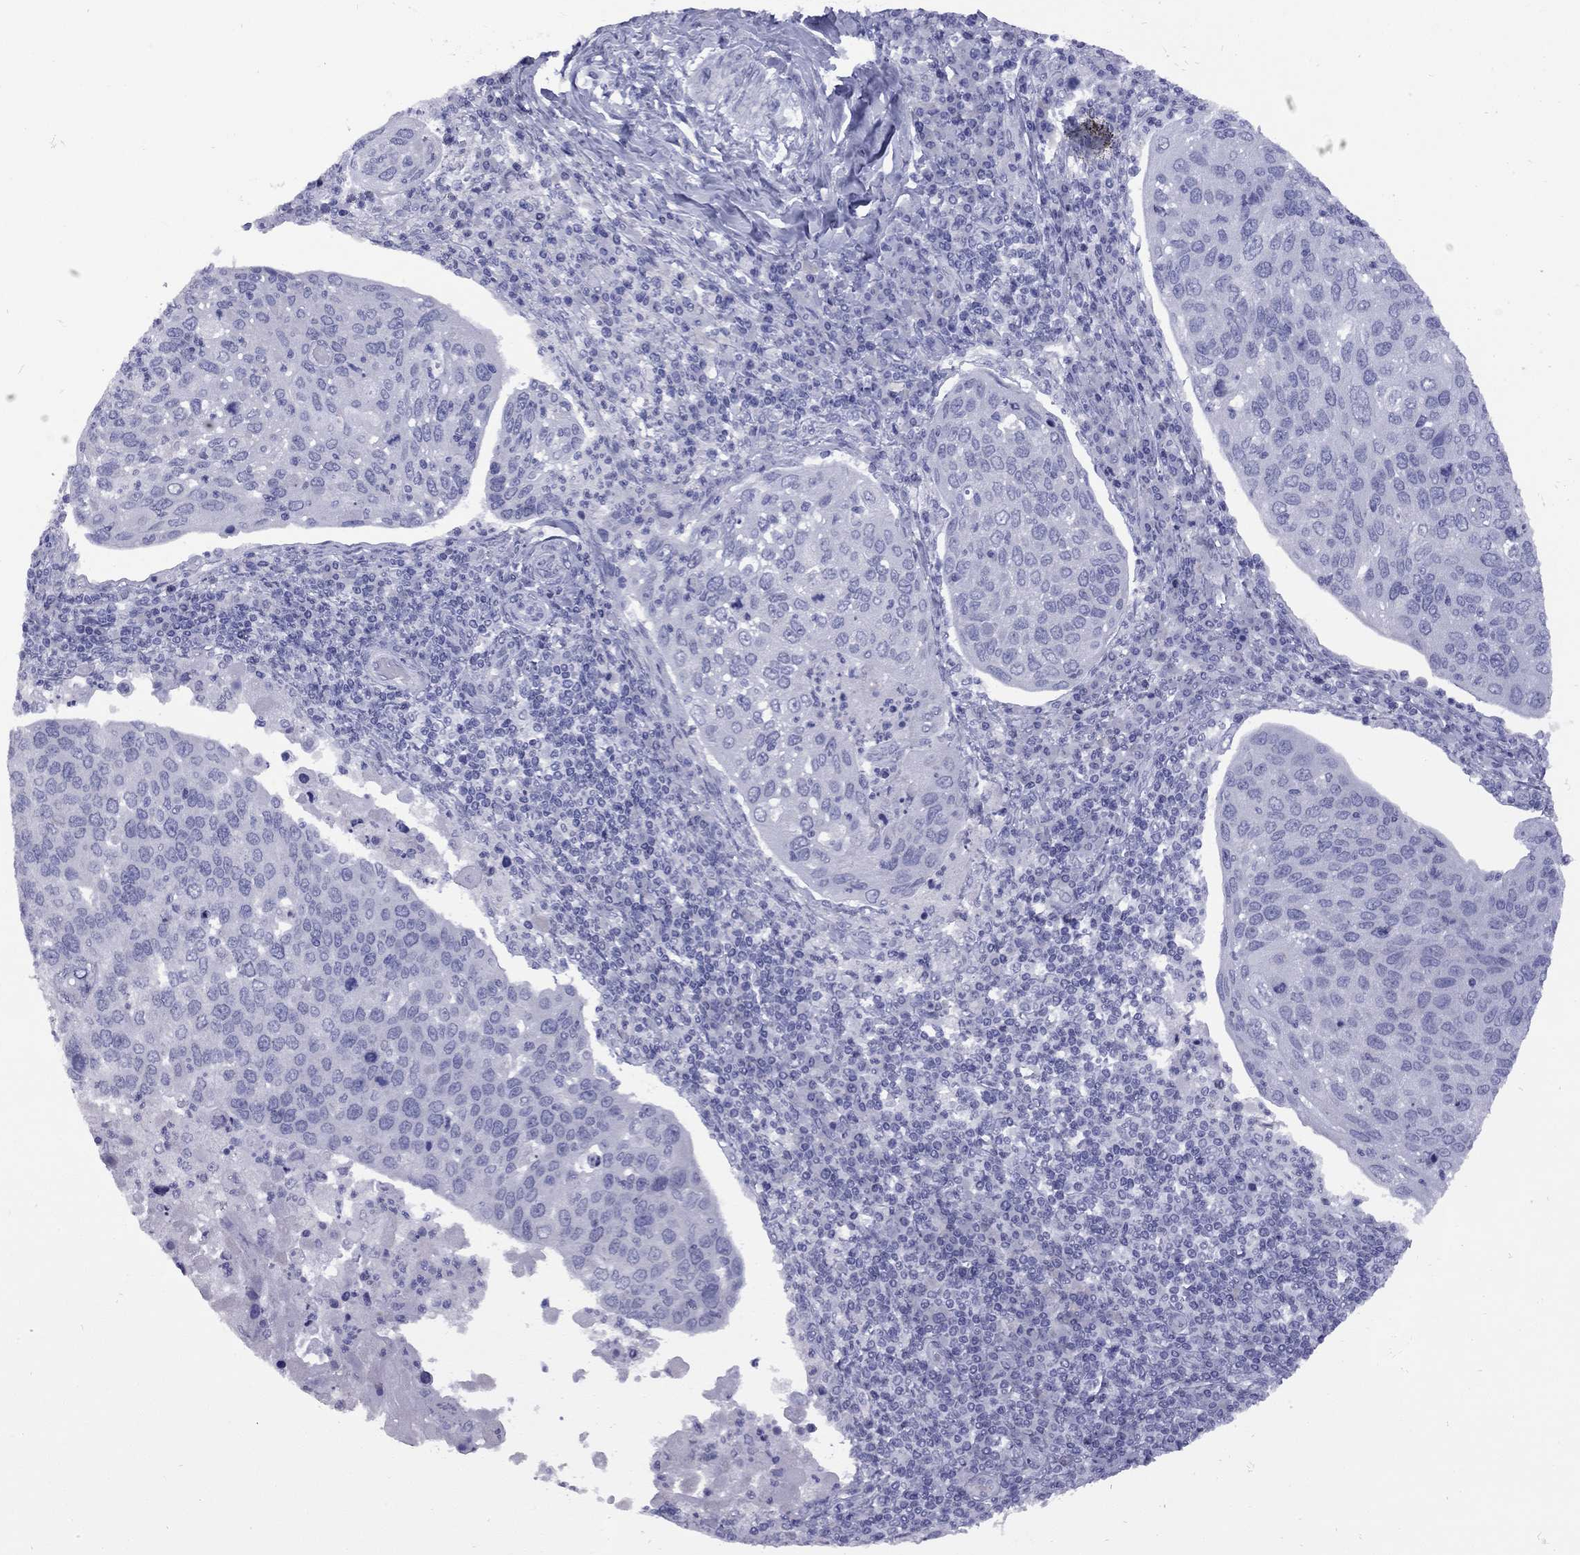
{"staining": {"intensity": "negative", "quantity": "none", "location": "none"}, "tissue": "cervical cancer", "cell_type": "Tumor cells", "image_type": "cancer", "snomed": [{"axis": "morphology", "description": "Squamous cell carcinoma, NOS"}, {"axis": "topography", "description": "Cervix"}], "caption": "Cervical squamous cell carcinoma stained for a protein using immunohistochemistry demonstrates no expression tumor cells.", "gene": "EPPIN", "patient": {"sex": "female", "age": 54}}